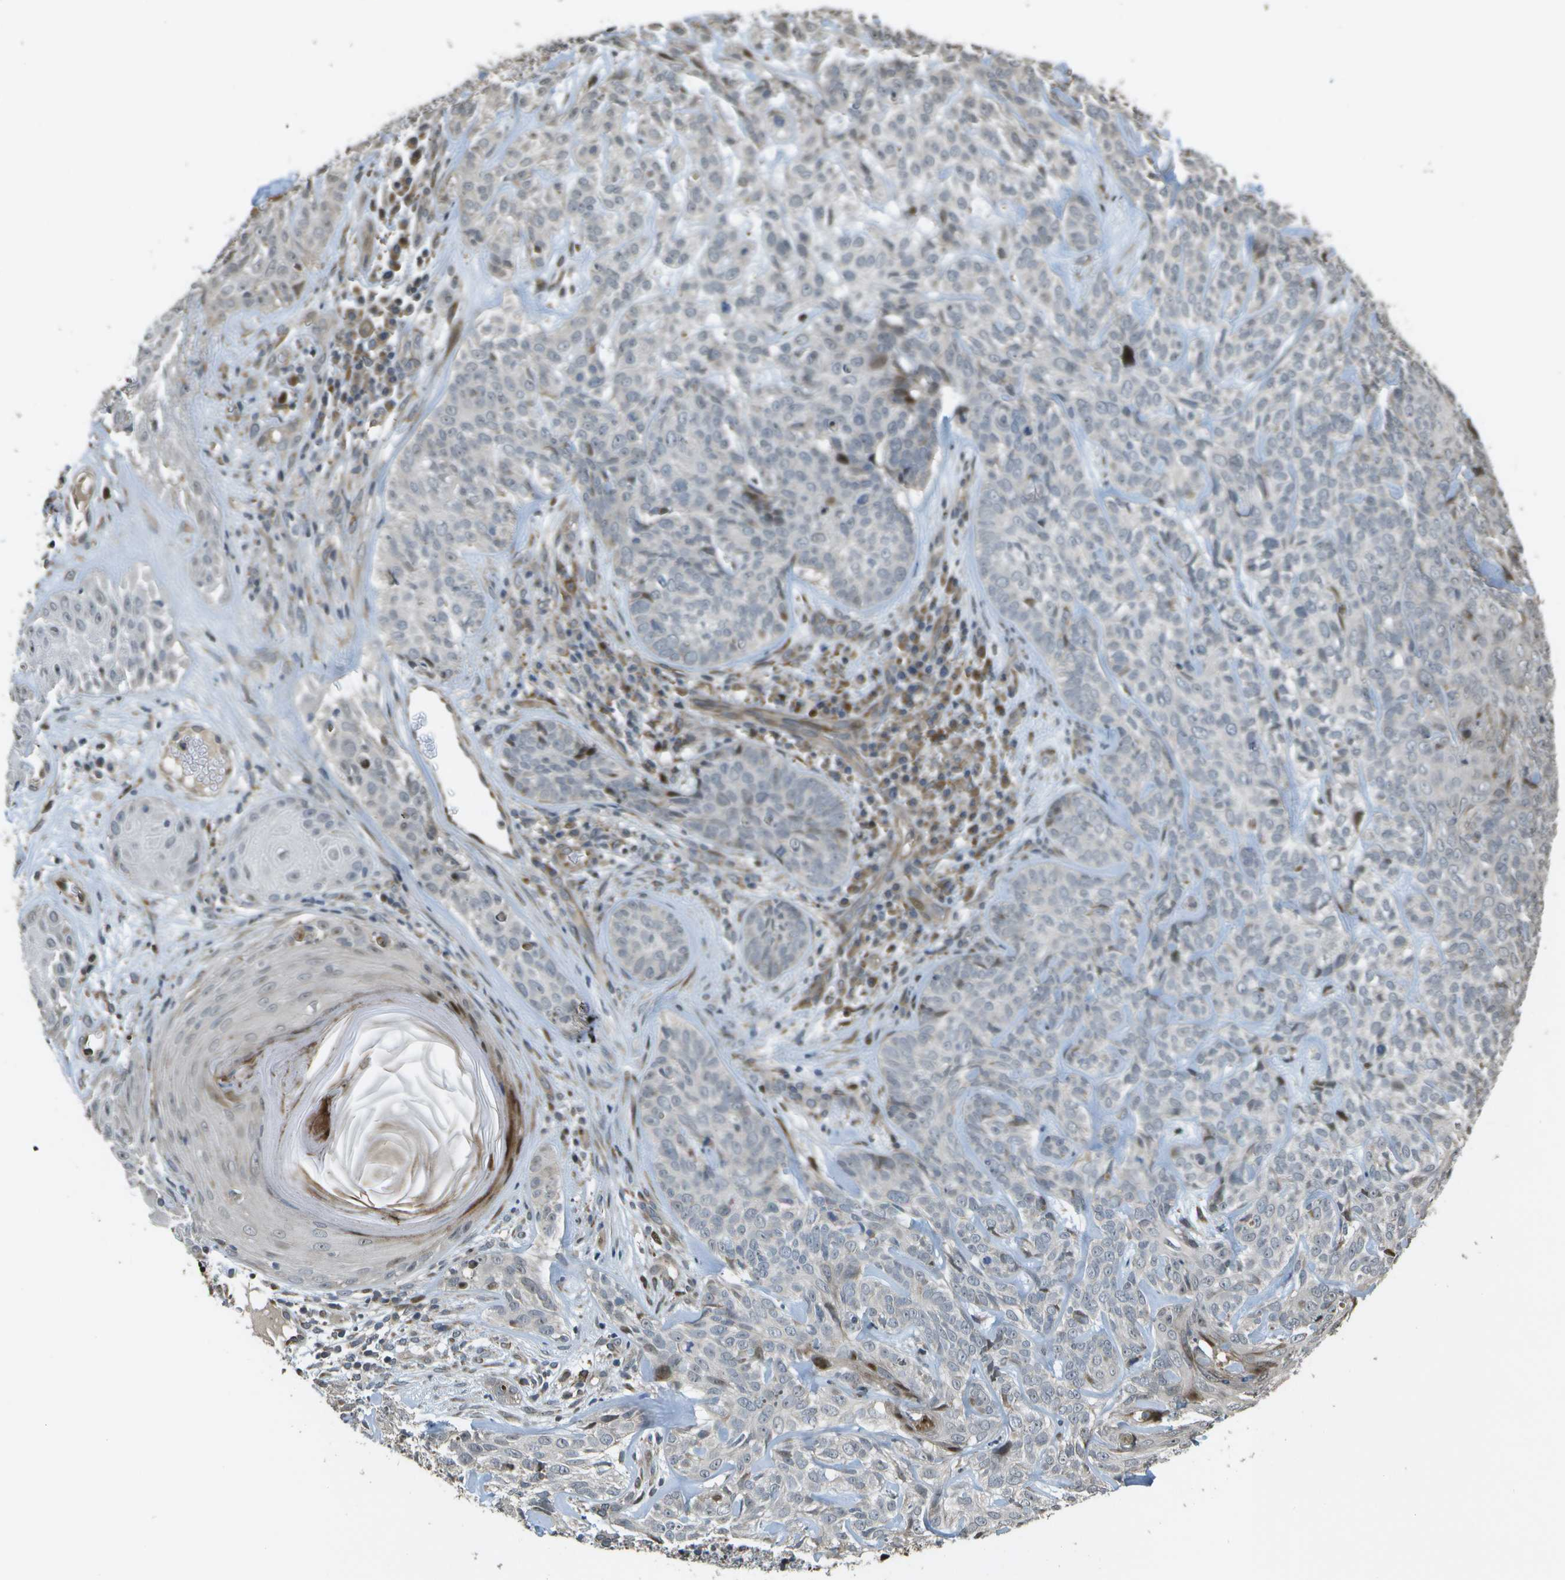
{"staining": {"intensity": "negative", "quantity": "none", "location": "none"}, "tissue": "skin cancer", "cell_type": "Tumor cells", "image_type": "cancer", "snomed": [{"axis": "morphology", "description": "Basal cell carcinoma"}, {"axis": "topography", "description": "Skin"}], "caption": "The histopathology image exhibits no staining of tumor cells in skin basal cell carcinoma.", "gene": "AXIN2", "patient": {"sex": "male", "age": 72}}